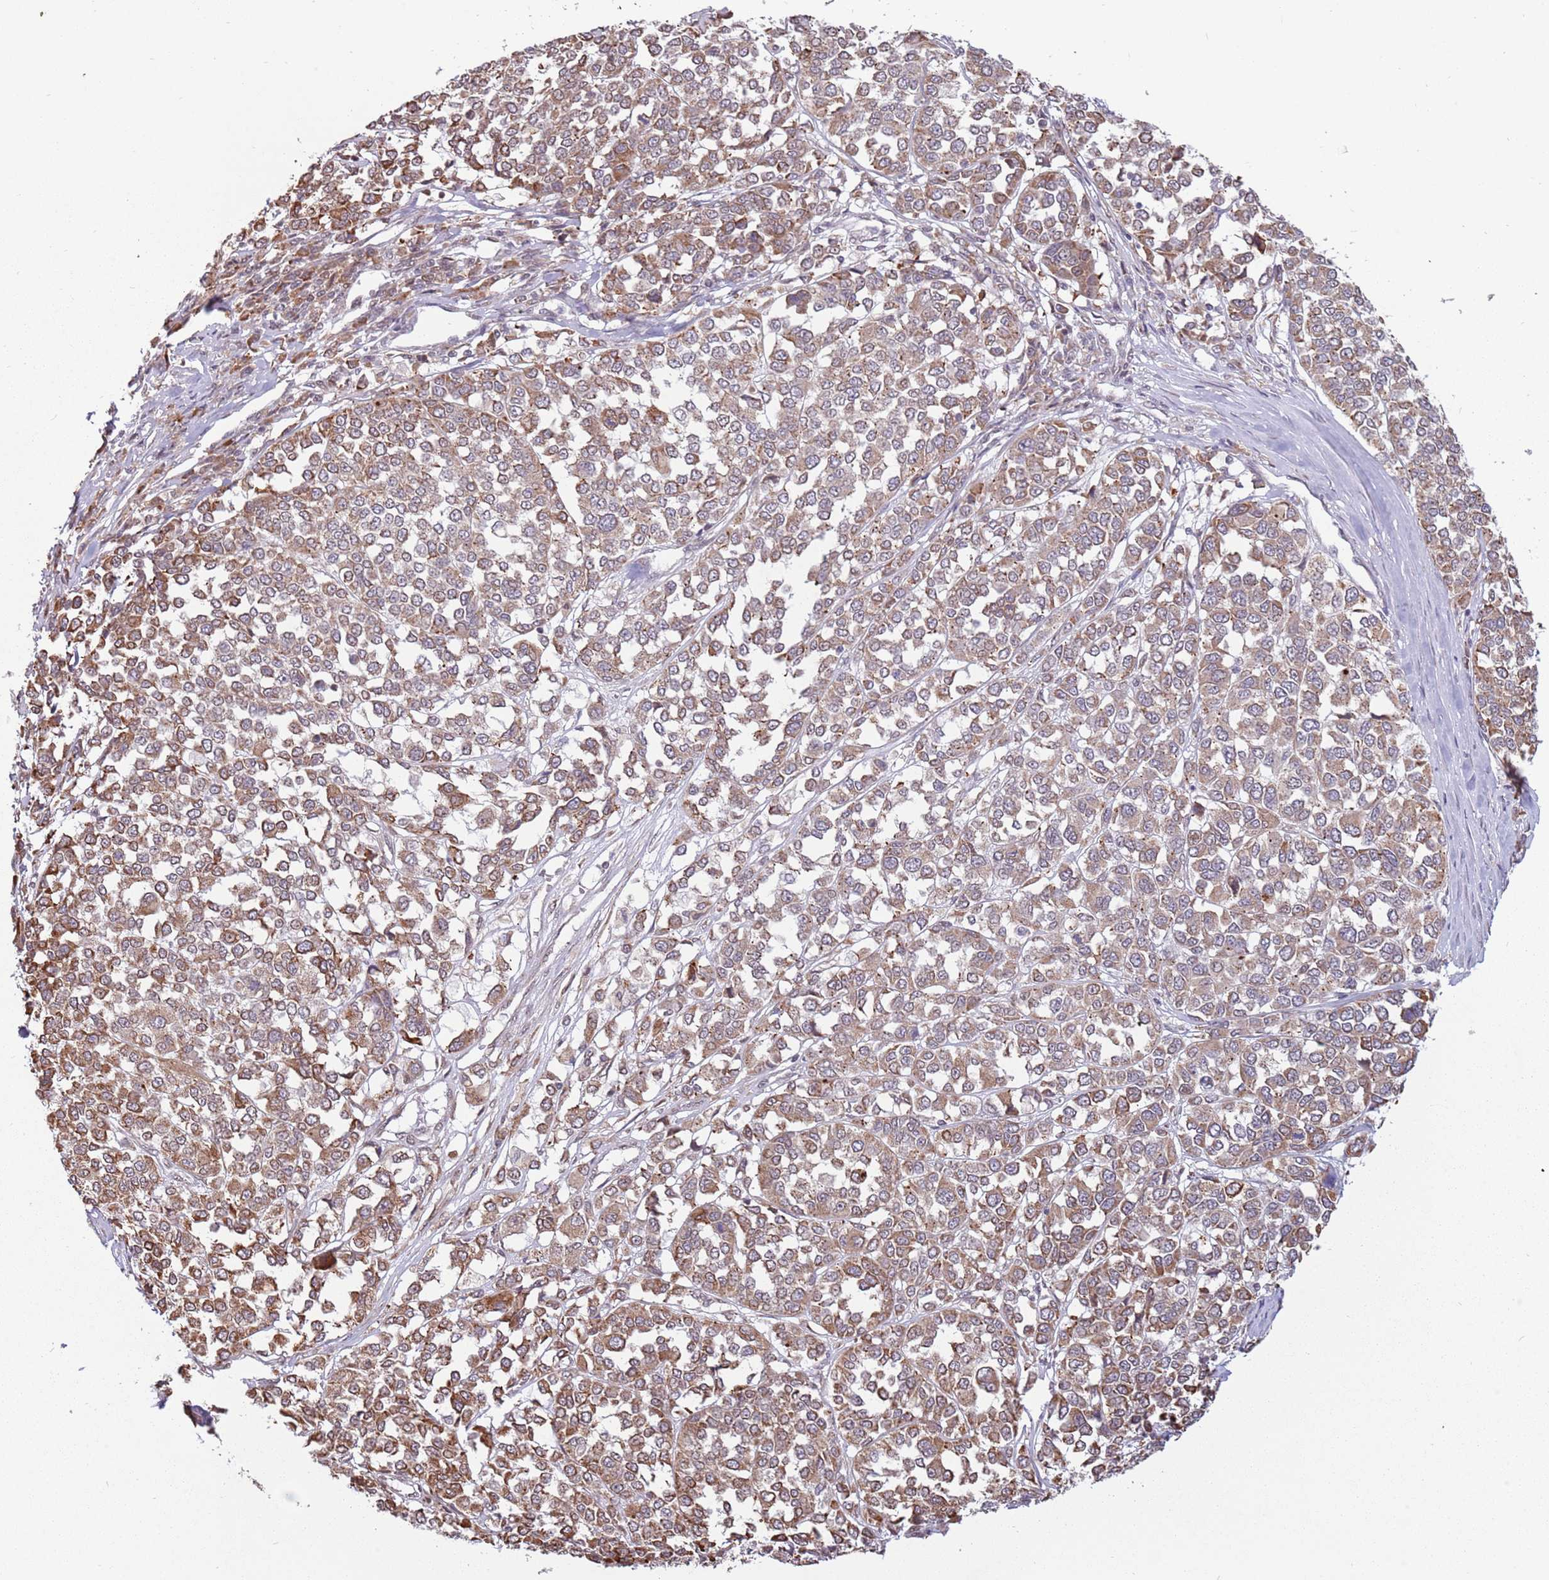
{"staining": {"intensity": "moderate", "quantity": ">75%", "location": "cytoplasmic/membranous"}, "tissue": "melanoma", "cell_type": "Tumor cells", "image_type": "cancer", "snomed": [{"axis": "morphology", "description": "Malignant melanoma, Metastatic site"}, {"axis": "topography", "description": "Lymph node"}], "caption": "This is a micrograph of immunohistochemistry (IHC) staining of melanoma, which shows moderate staining in the cytoplasmic/membranous of tumor cells.", "gene": "BARD1", "patient": {"sex": "male", "age": 44}}